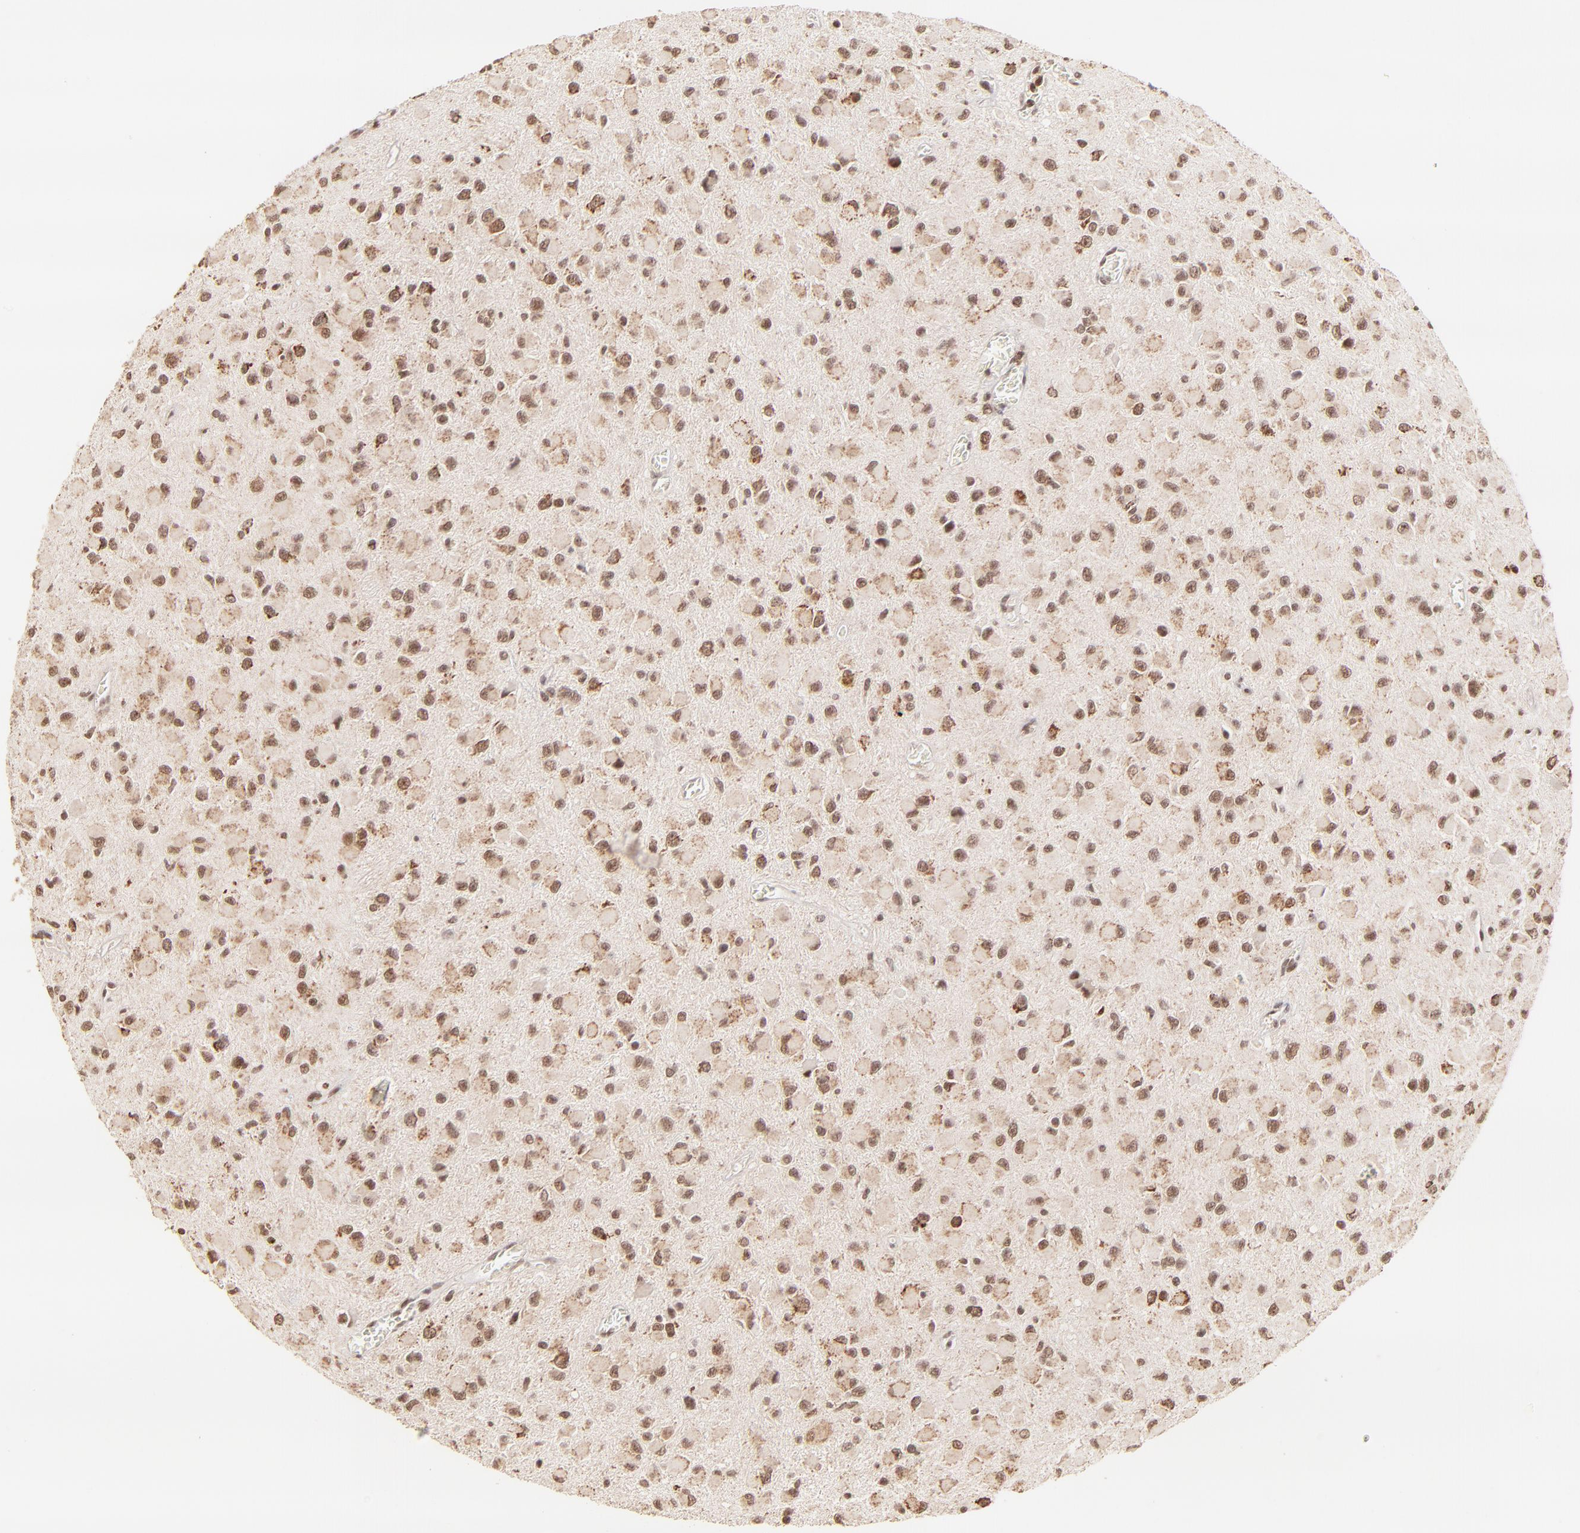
{"staining": {"intensity": "strong", "quantity": ">75%", "location": "cytoplasmic/membranous,nuclear"}, "tissue": "glioma", "cell_type": "Tumor cells", "image_type": "cancer", "snomed": [{"axis": "morphology", "description": "Glioma, malignant, Low grade"}, {"axis": "topography", "description": "Brain"}], "caption": "Protein expression analysis of human malignant low-grade glioma reveals strong cytoplasmic/membranous and nuclear expression in about >75% of tumor cells.", "gene": "MED15", "patient": {"sex": "male", "age": 42}}